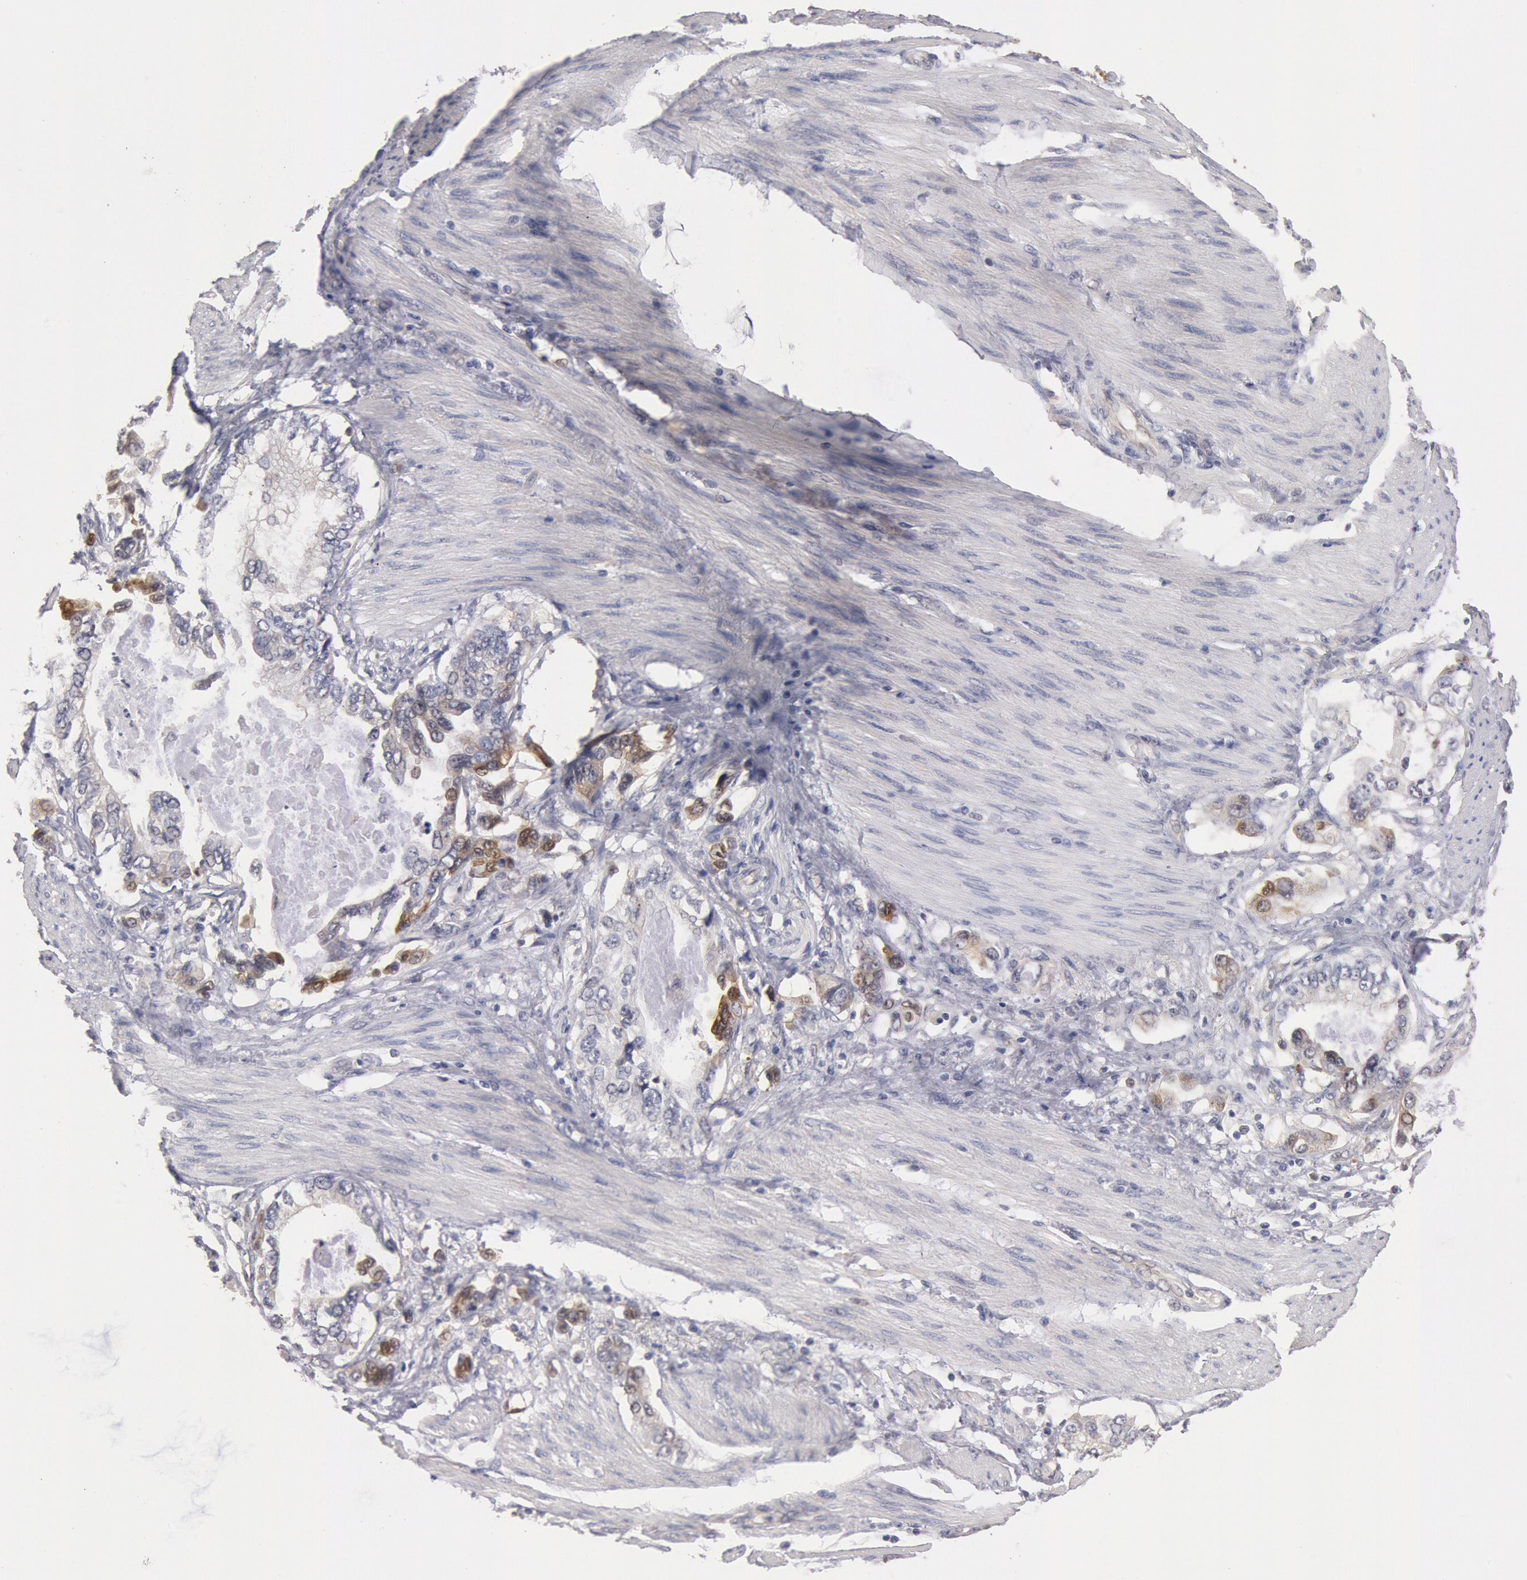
{"staining": {"intensity": "weak", "quantity": "<25%", "location": "cytoplasmic/membranous"}, "tissue": "stomach cancer", "cell_type": "Tumor cells", "image_type": "cancer", "snomed": [{"axis": "morphology", "description": "Adenocarcinoma, NOS"}, {"axis": "topography", "description": "Pancreas"}, {"axis": "topography", "description": "Stomach, upper"}], "caption": "This is an immunohistochemistry (IHC) photomicrograph of stomach cancer (adenocarcinoma). There is no positivity in tumor cells.", "gene": "DNAJA1", "patient": {"sex": "male", "age": 77}}